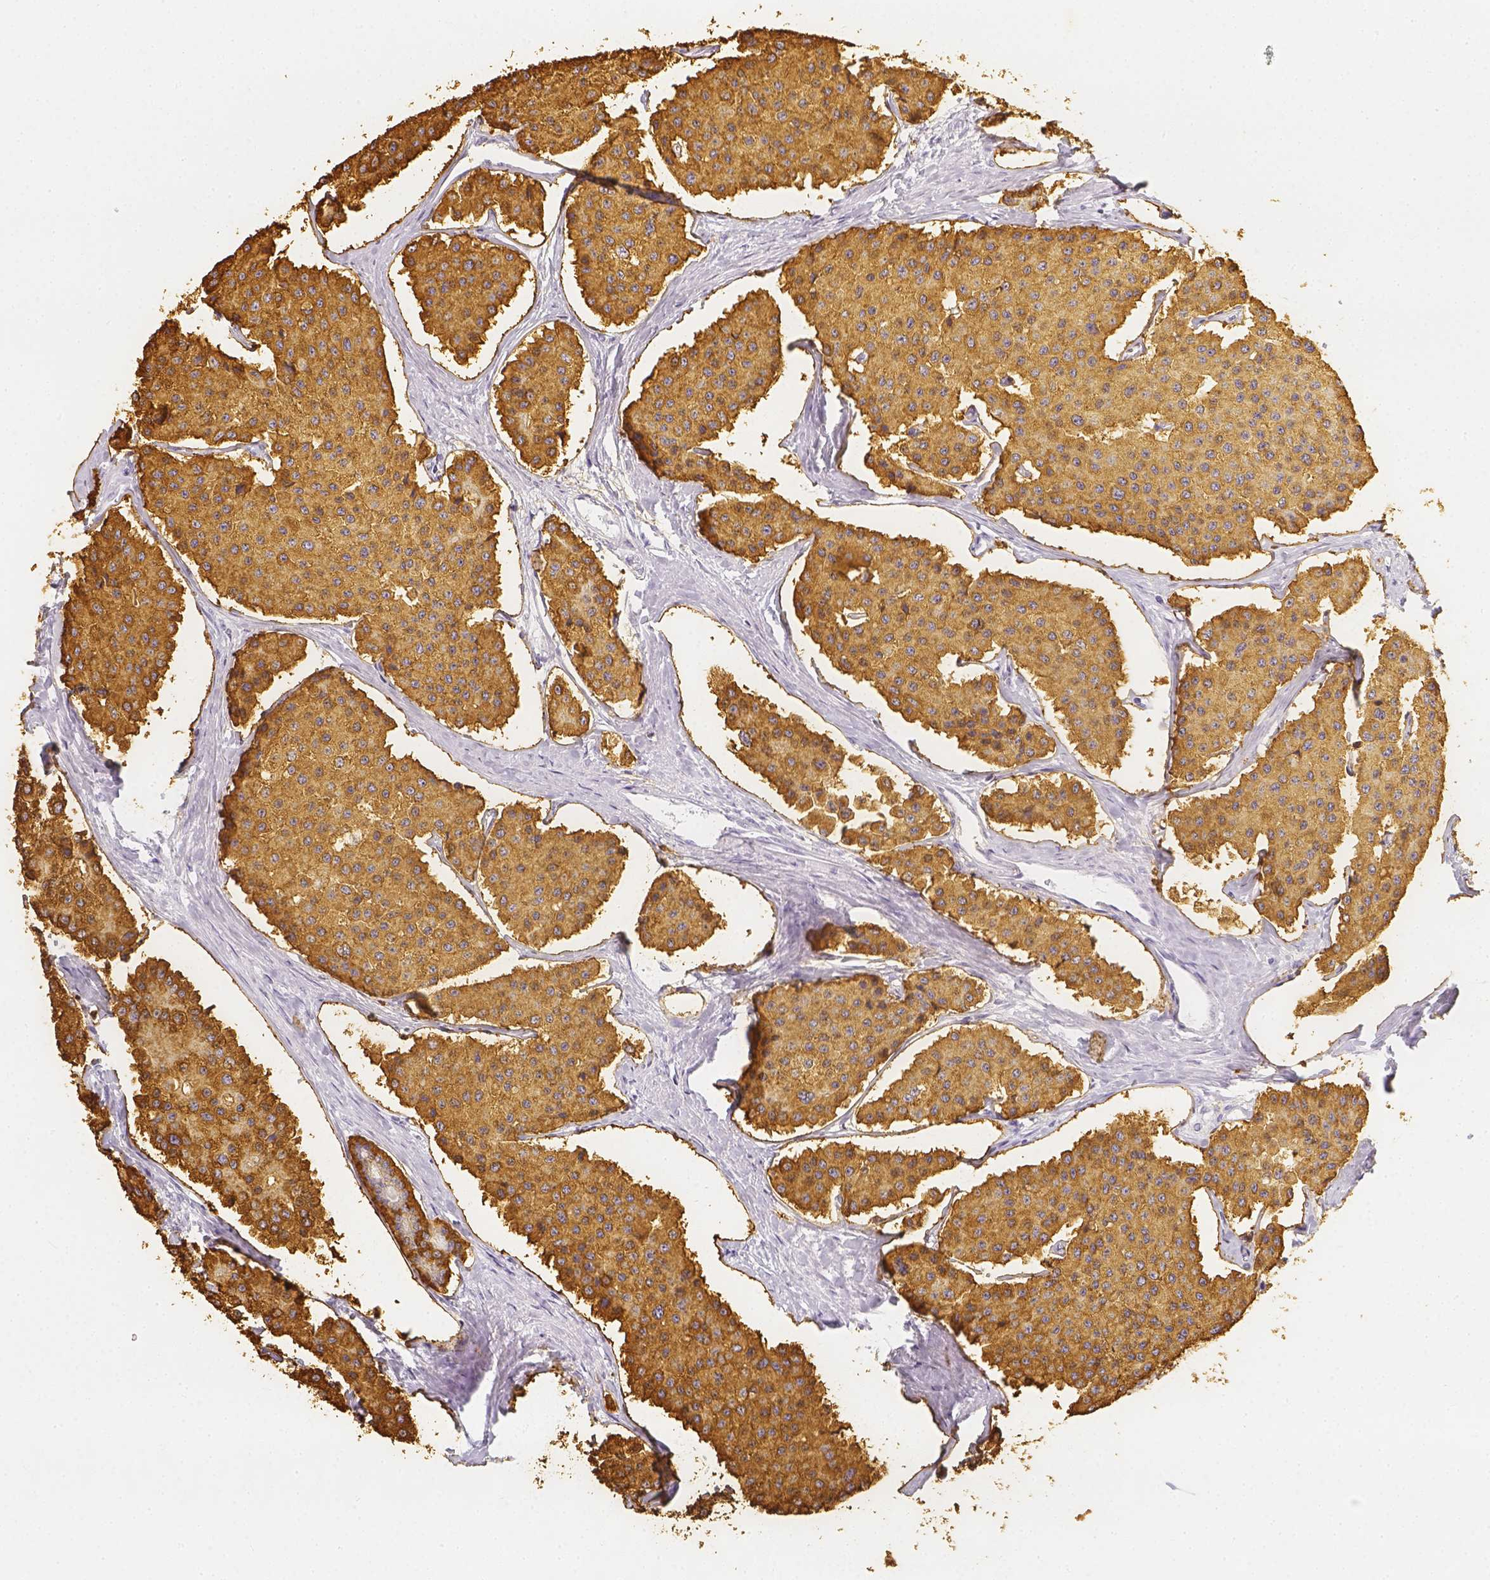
{"staining": {"intensity": "moderate", "quantity": ">75%", "location": "cytoplasmic/membranous"}, "tissue": "carcinoid", "cell_type": "Tumor cells", "image_type": "cancer", "snomed": [{"axis": "morphology", "description": "Carcinoid, malignant, NOS"}, {"axis": "topography", "description": "Small intestine"}], "caption": "This is a photomicrograph of immunohistochemistry (IHC) staining of carcinoid (malignant), which shows moderate positivity in the cytoplasmic/membranous of tumor cells.", "gene": "SLC18A1", "patient": {"sex": "female", "age": 65}}